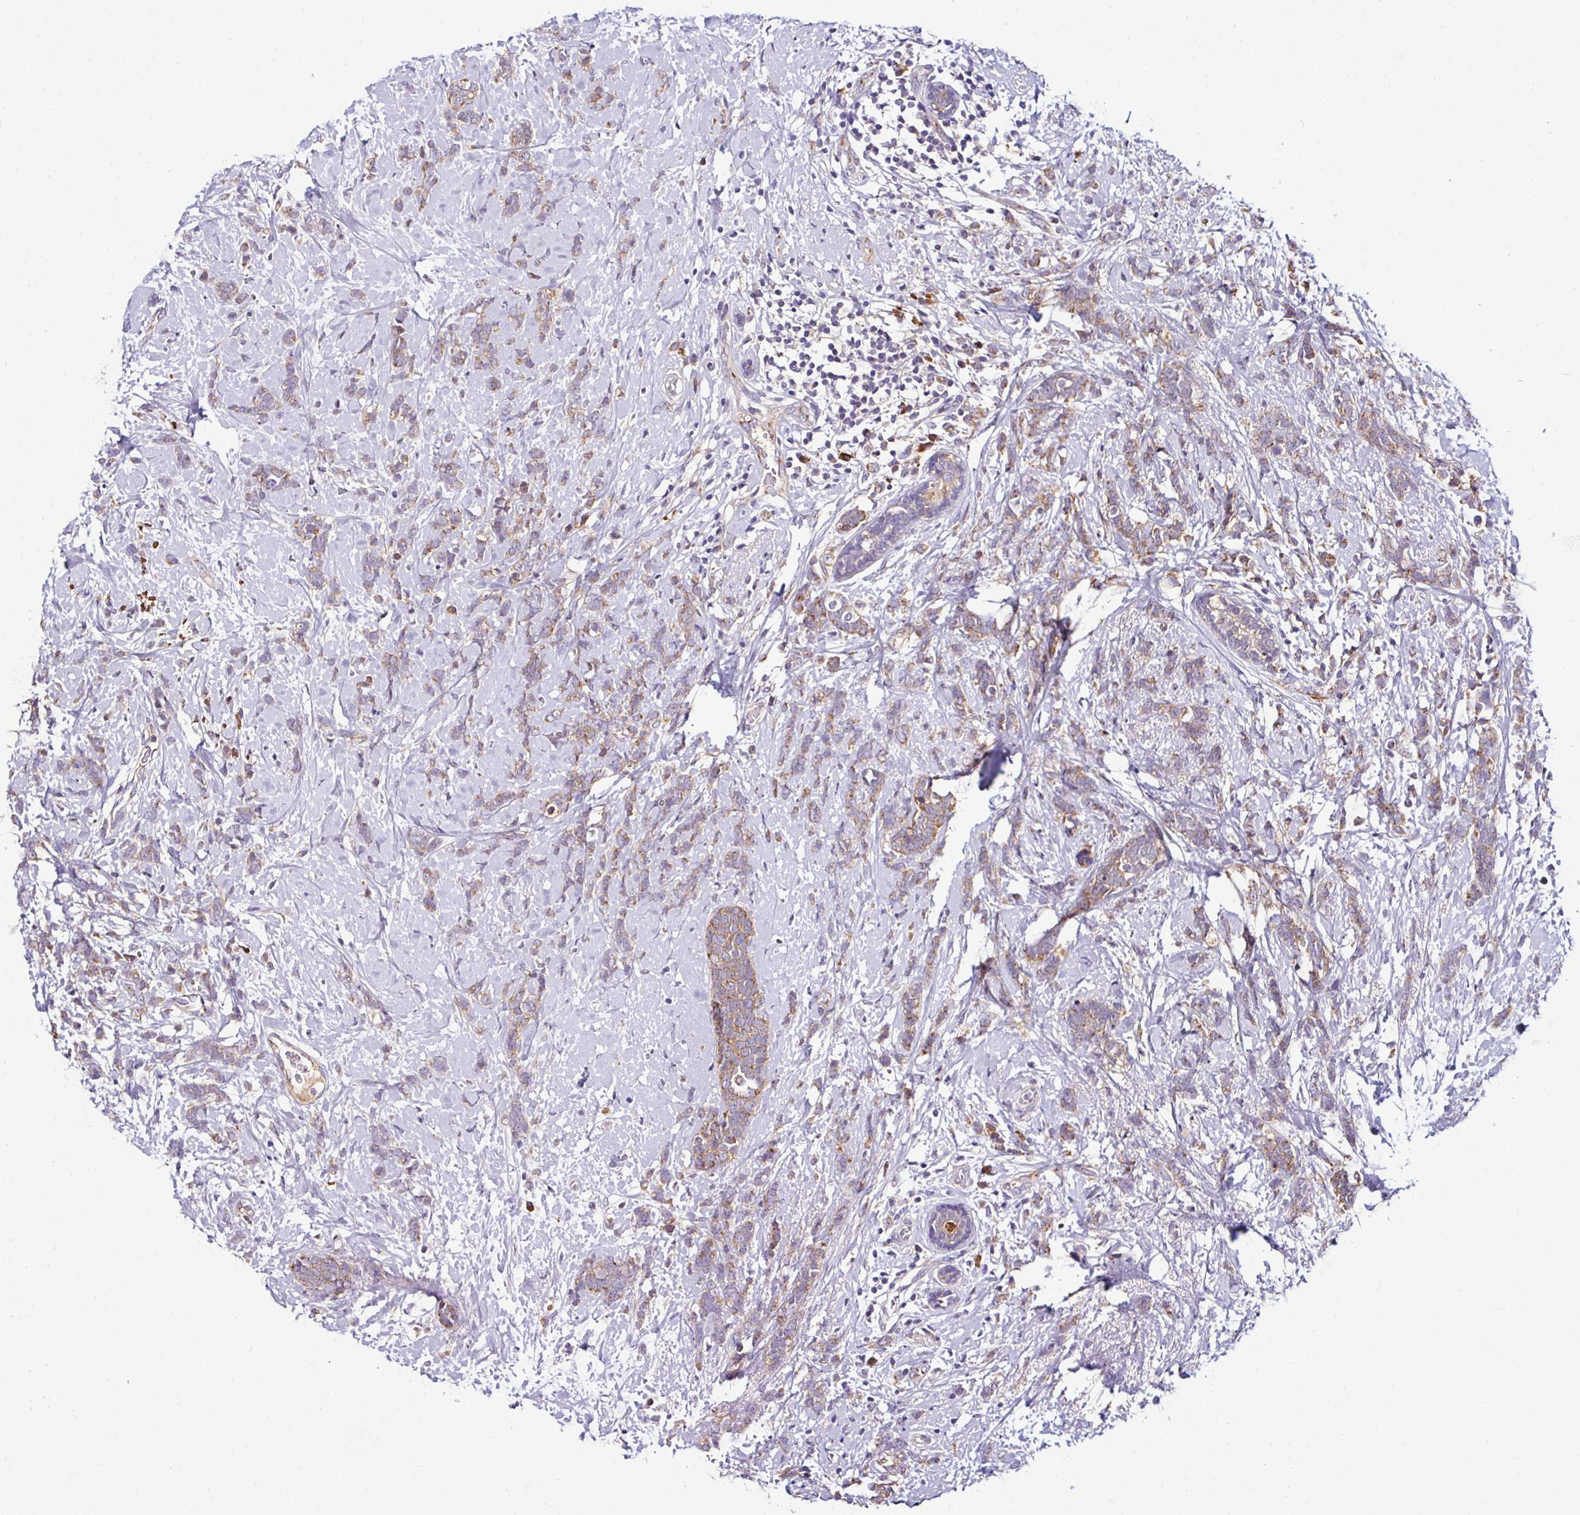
{"staining": {"intensity": "moderate", "quantity": ">75%", "location": "cytoplasmic/membranous"}, "tissue": "breast cancer", "cell_type": "Tumor cells", "image_type": "cancer", "snomed": [{"axis": "morphology", "description": "Lobular carcinoma"}, {"axis": "topography", "description": "Breast"}], "caption": "The image displays a brown stain indicating the presence of a protein in the cytoplasmic/membranous of tumor cells in lobular carcinoma (breast).", "gene": "CPD", "patient": {"sex": "female", "age": 58}}